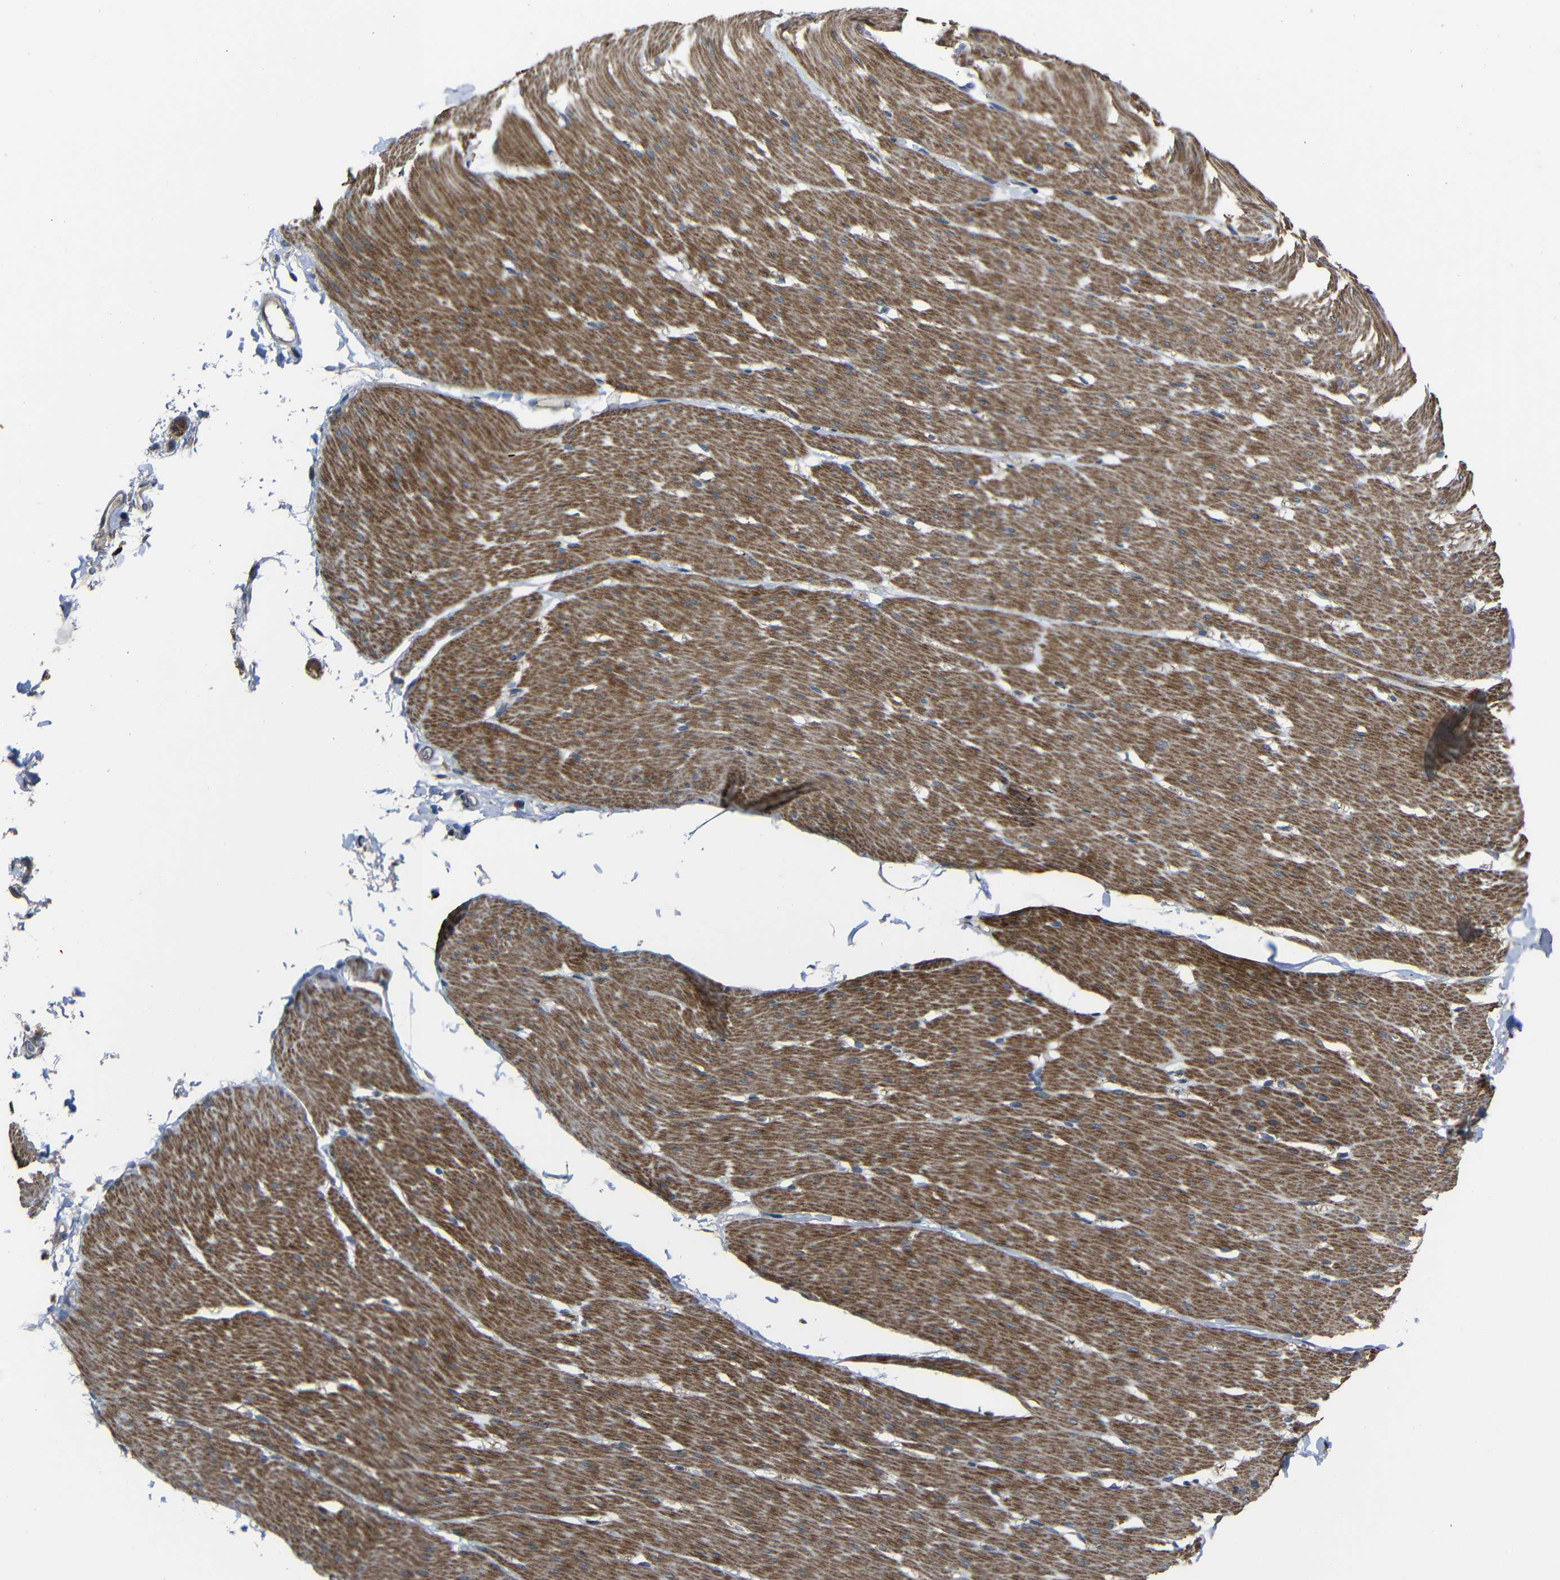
{"staining": {"intensity": "moderate", "quantity": ">75%", "location": "cytoplasmic/membranous"}, "tissue": "smooth muscle", "cell_type": "Smooth muscle cells", "image_type": "normal", "snomed": [{"axis": "morphology", "description": "Normal tissue, NOS"}, {"axis": "topography", "description": "Smooth muscle"}, {"axis": "topography", "description": "Colon"}], "caption": "The immunohistochemical stain highlights moderate cytoplasmic/membranous positivity in smooth muscle cells of normal smooth muscle. The protein is stained brown, and the nuclei are stained in blue (DAB IHC with brightfield microscopy, high magnification).", "gene": "SNN", "patient": {"sex": "male", "age": 67}}